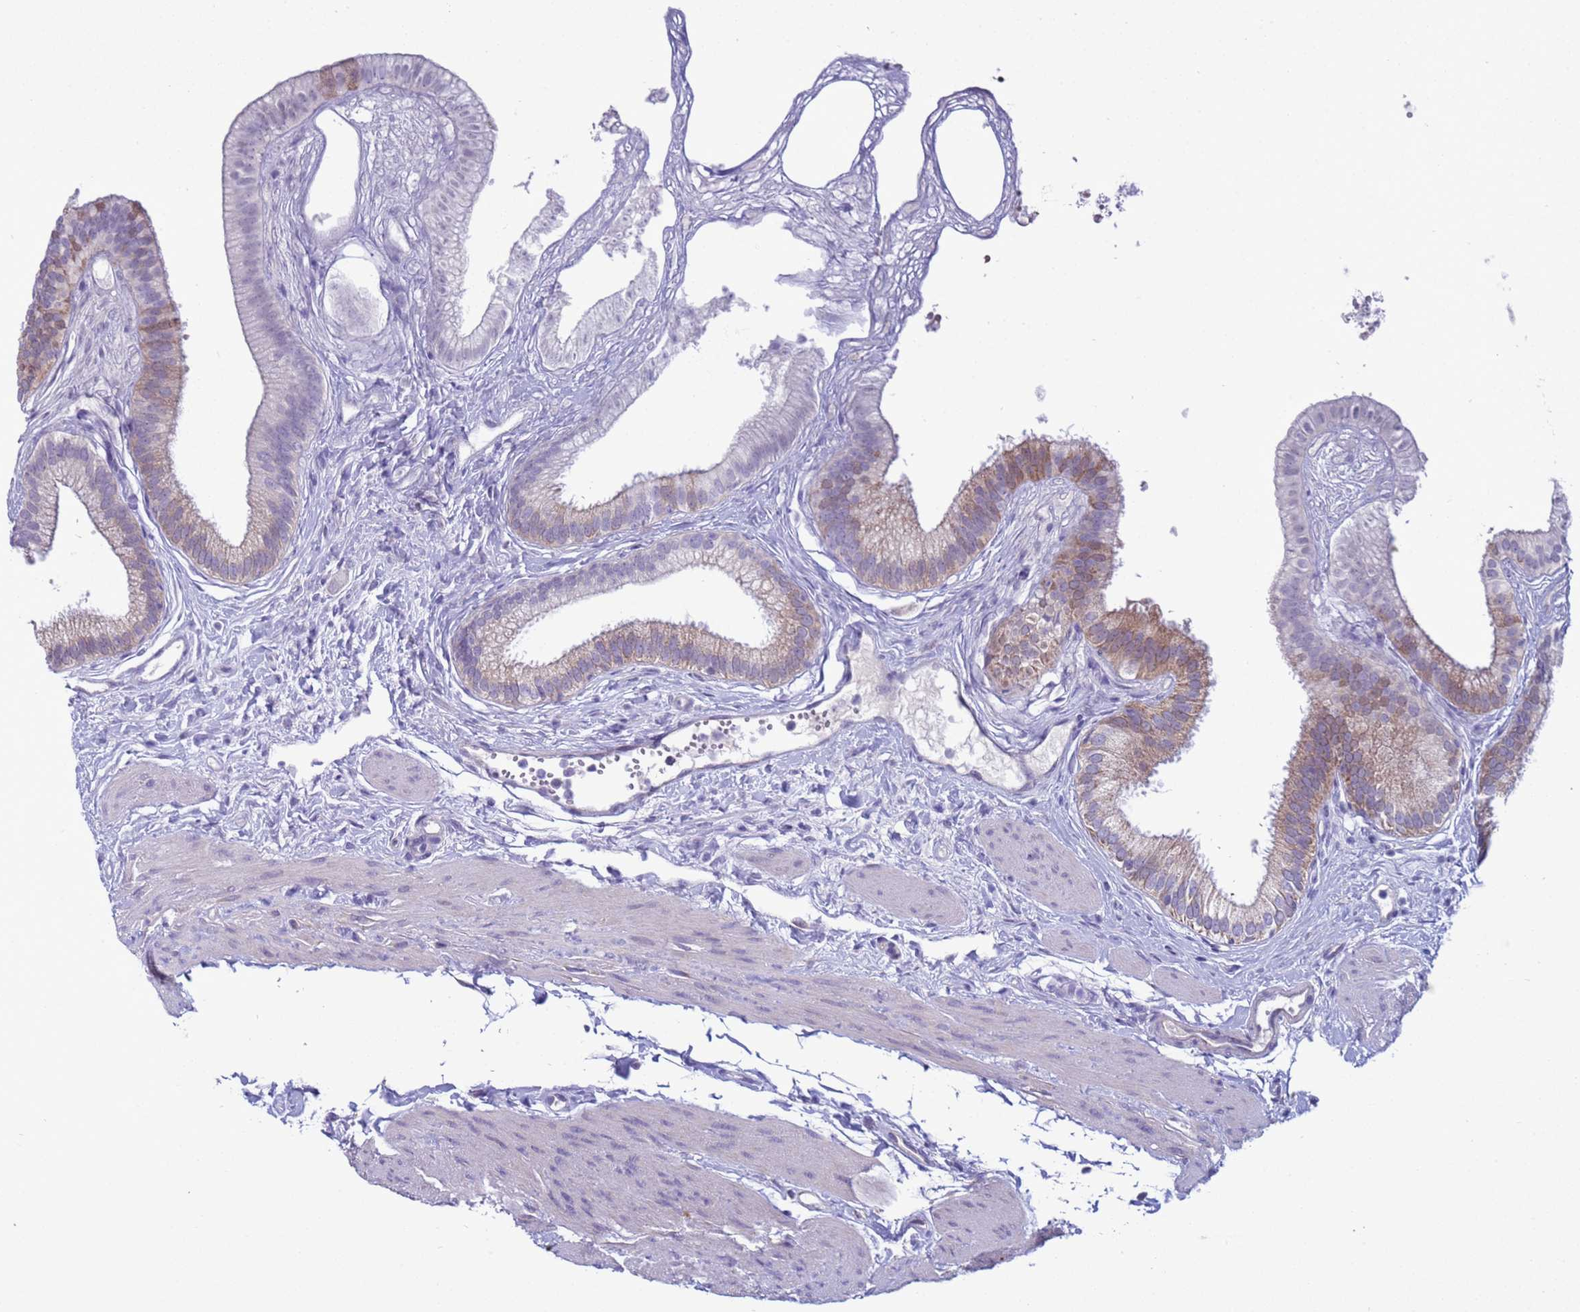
{"staining": {"intensity": "moderate", "quantity": "<25%", "location": "cytoplasmic/membranous"}, "tissue": "gallbladder", "cell_type": "Glandular cells", "image_type": "normal", "snomed": [{"axis": "morphology", "description": "Normal tissue, NOS"}, {"axis": "topography", "description": "Gallbladder"}], "caption": "A photomicrograph of human gallbladder stained for a protein displays moderate cytoplasmic/membranous brown staining in glandular cells. (brown staining indicates protein expression, while blue staining denotes nuclei).", "gene": "HPCAL1", "patient": {"sex": "female", "age": 54}}